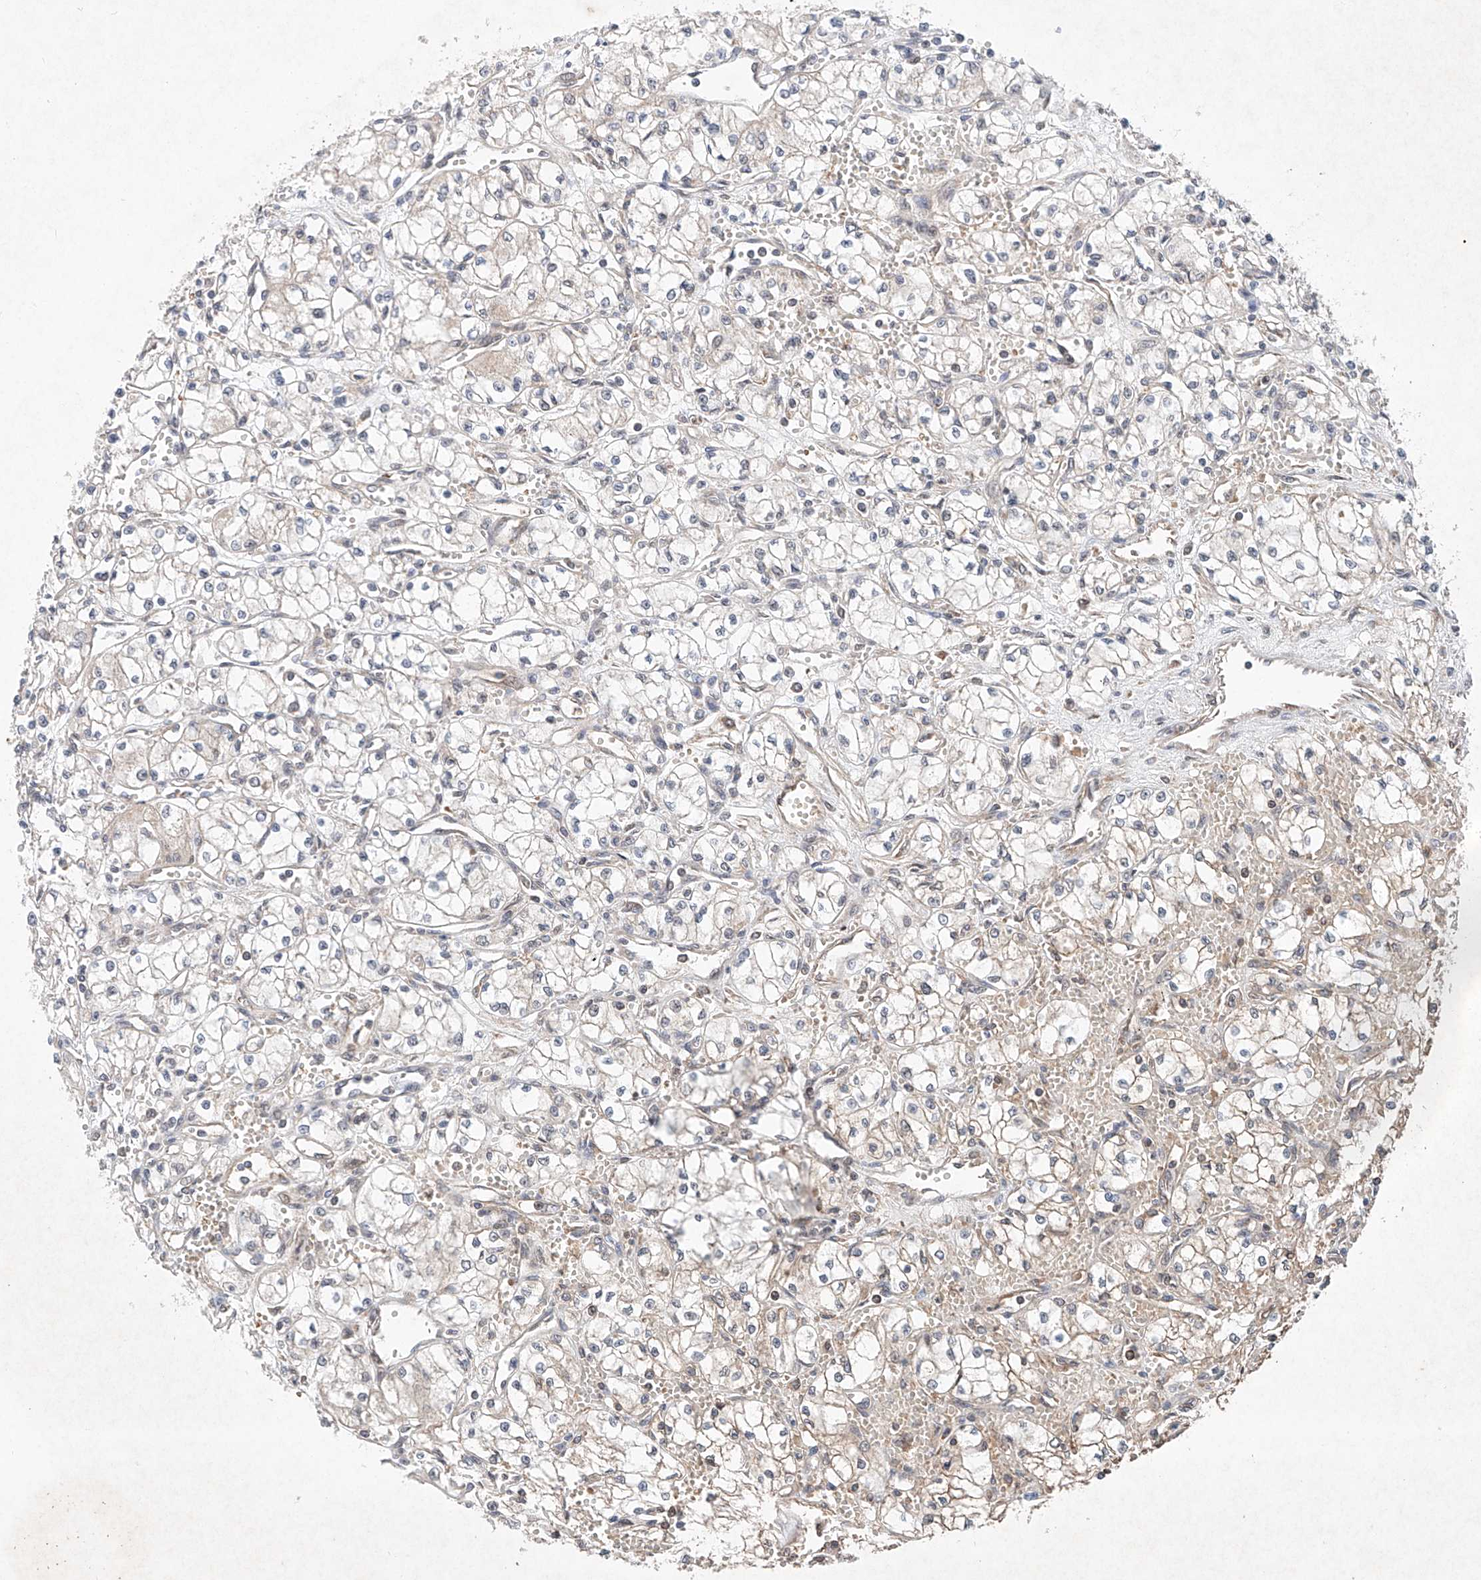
{"staining": {"intensity": "weak", "quantity": "<25%", "location": "cytoplasmic/membranous"}, "tissue": "renal cancer", "cell_type": "Tumor cells", "image_type": "cancer", "snomed": [{"axis": "morphology", "description": "Normal tissue, NOS"}, {"axis": "morphology", "description": "Adenocarcinoma, NOS"}, {"axis": "topography", "description": "Kidney"}], "caption": "A histopathology image of human renal adenocarcinoma is negative for staining in tumor cells.", "gene": "FASTK", "patient": {"sex": "male", "age": 59}}